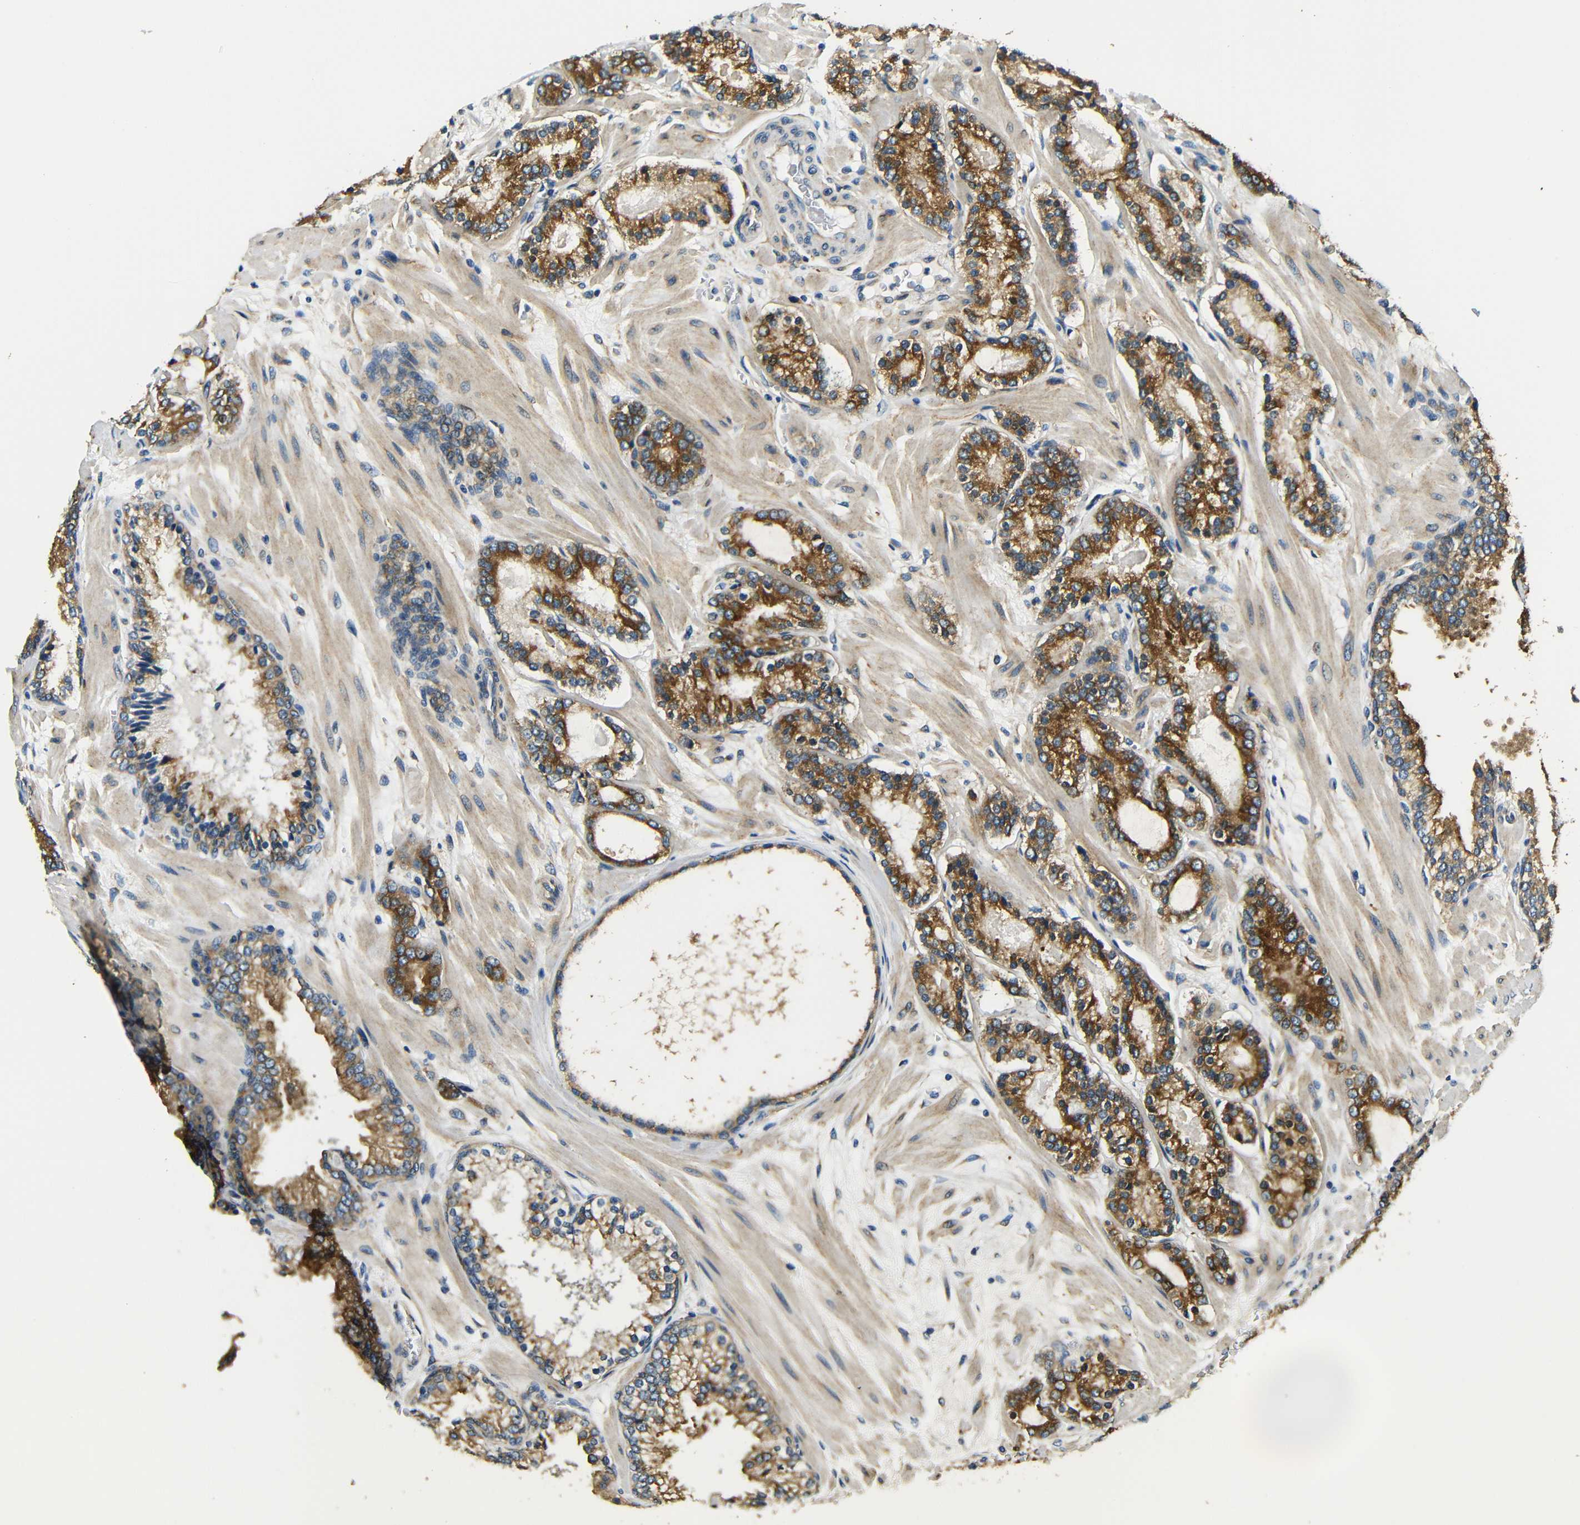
{"staining": {"intensity": "strong", "quantity": ">75%", "location": "cytoplasmic/membranous"}, "tissue": "prostate cancer", "cell_type": "Tumor cells", "image_type": "cancer", "snomed": [{"axis": "morphology", "description": "Adenocarcinoma, Low grade"}, {"axis": "topography", "description": "Prostate"}], "caption": "The photomicrograph reveals immunohistochemical staining of prostate adenocarcinoma (low-grade). There is strong cytoplasmic/membranous staining is present in about >75% of tumor cells.", "gene": "VAPB", "patient": {"sex": "male", "age": 63}}